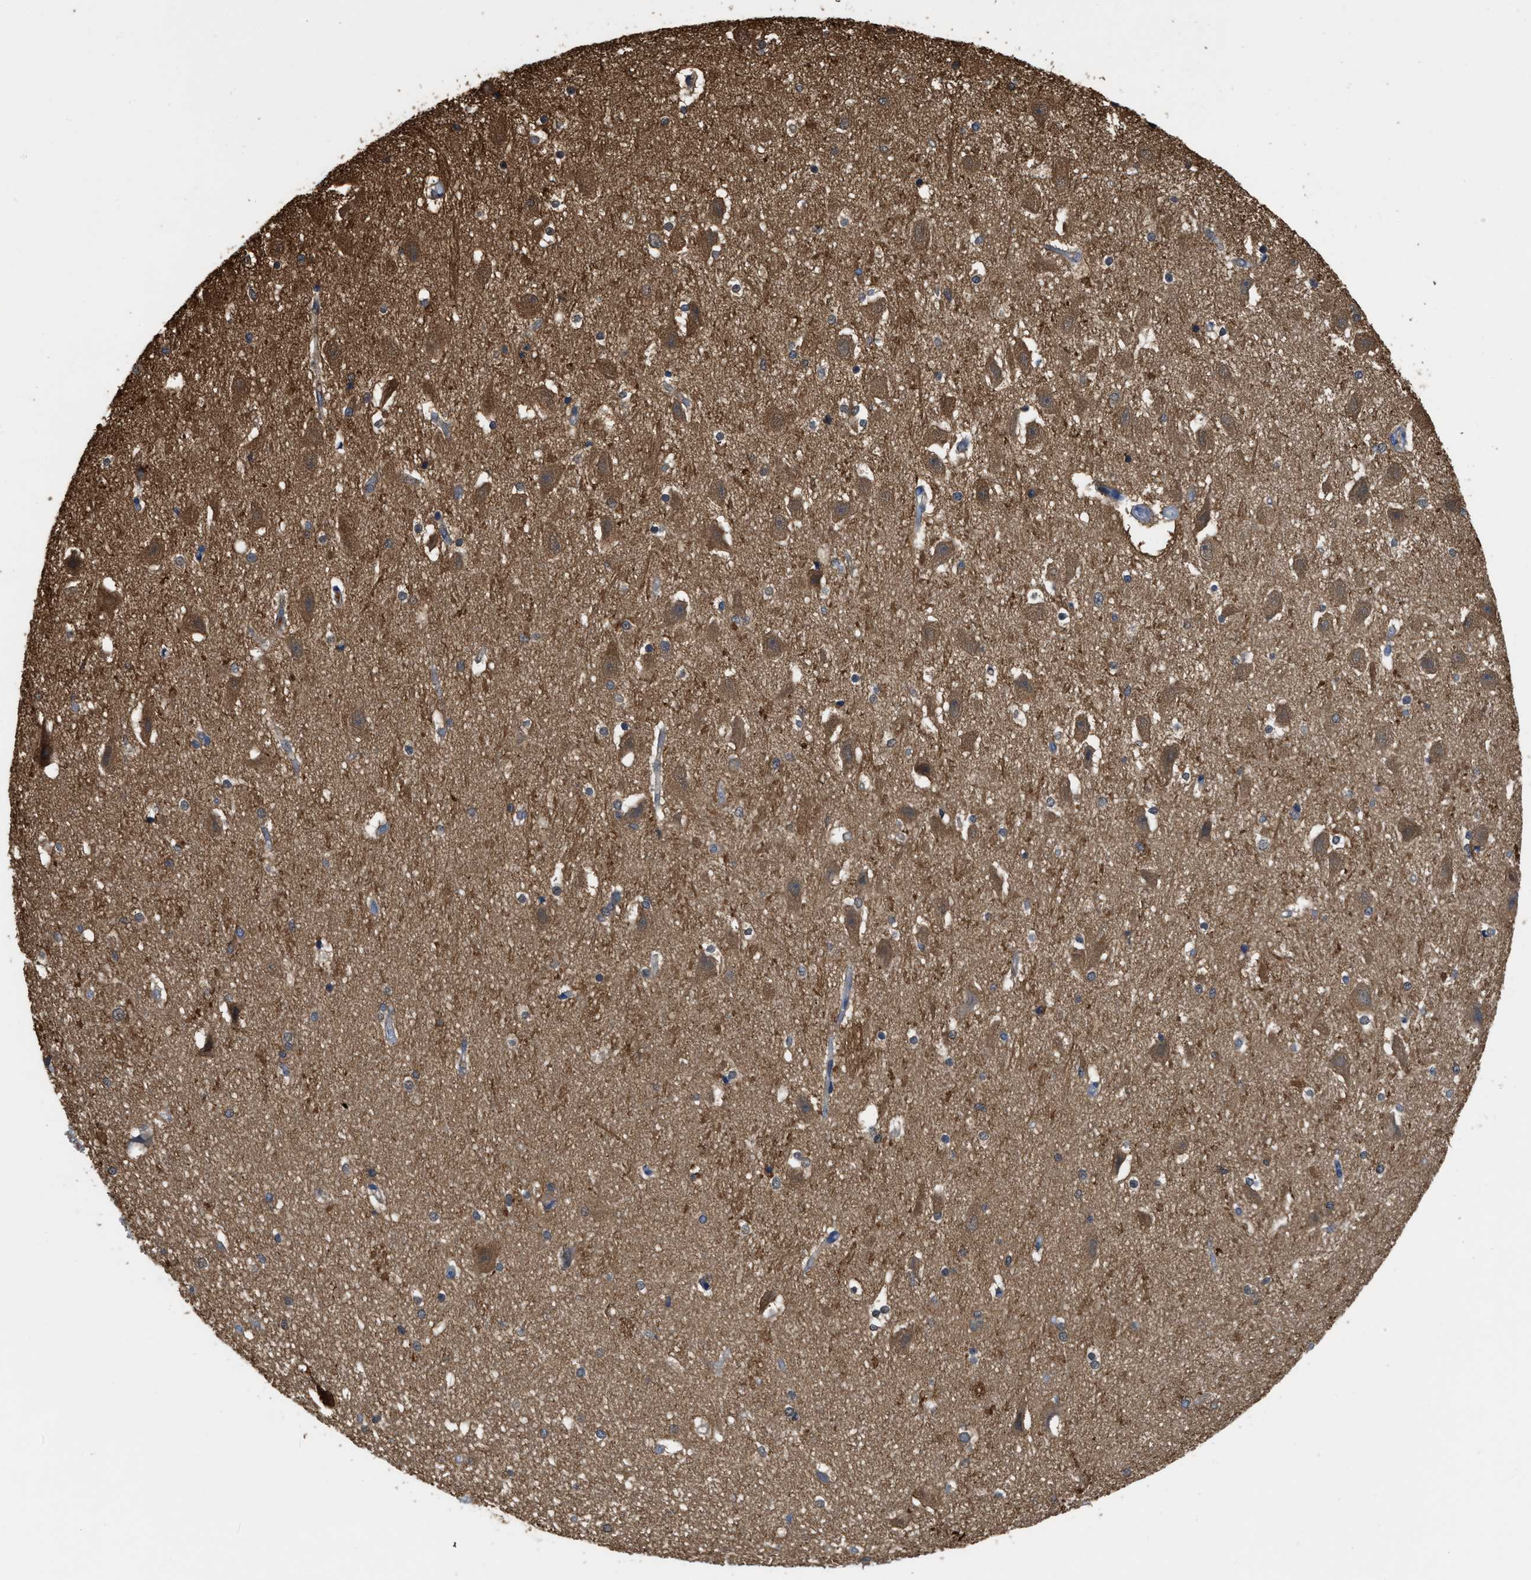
{"staining": {"intensity": "moderate", "quantity": "25%-75%", "location": "cytoplasmic/membranous"}, "tissue": "hippocampus", "cell_type": "Glial cells", "image_type": "normal", "snomed": [{"axis": "morphology", "description": "Normal tissue, NOS"}, {"axis": "topography", "description": "Hippocampus"}], "caption": "Glial cells reveal moderate cytoplasmic/membranous positivity in about 25%-75% of cells in unremarkable hippocampus. (Brightfield microscopy of DAB IHC at high magnification).", "gene": "CRYM", "patient": {"sex": "female", "age": 19}}